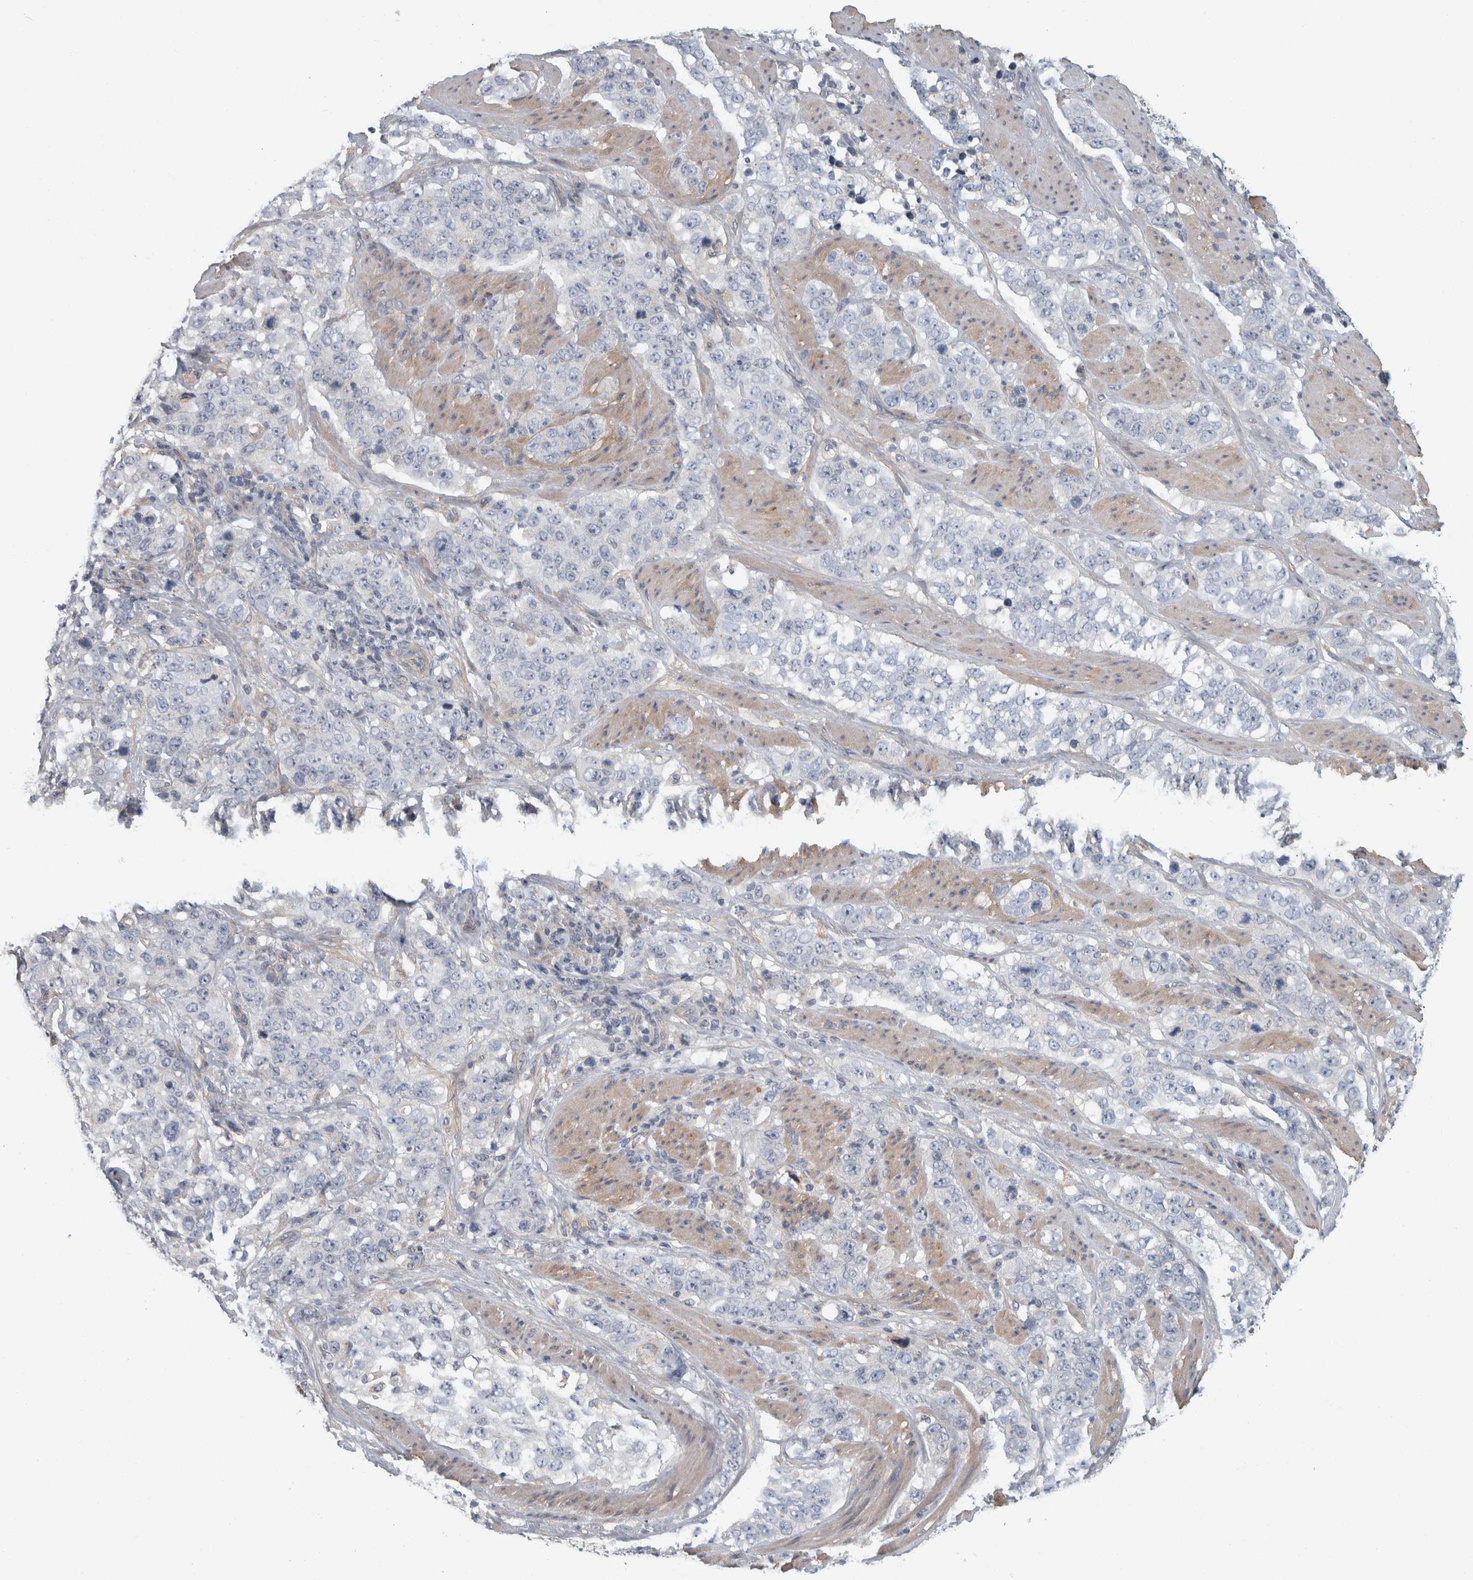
{"staining": {"intensity": "negative", "quantity": "none", "location": "none"}, "tissue": "stomach cancer", "cell_type": "Tumor cells", "image_type": "cancer", "snomed": [{"axis": "morphology", "description": "Adenocarcinoma, NOS"}, {"axis": "topography", "description": "Stomach"}], "caption": "Tumor cells are negative for brown protein staining in stomach adenocarcinoma.", "gene": "KCNJ3", "patient": {"sex": "male", "age": 48}}